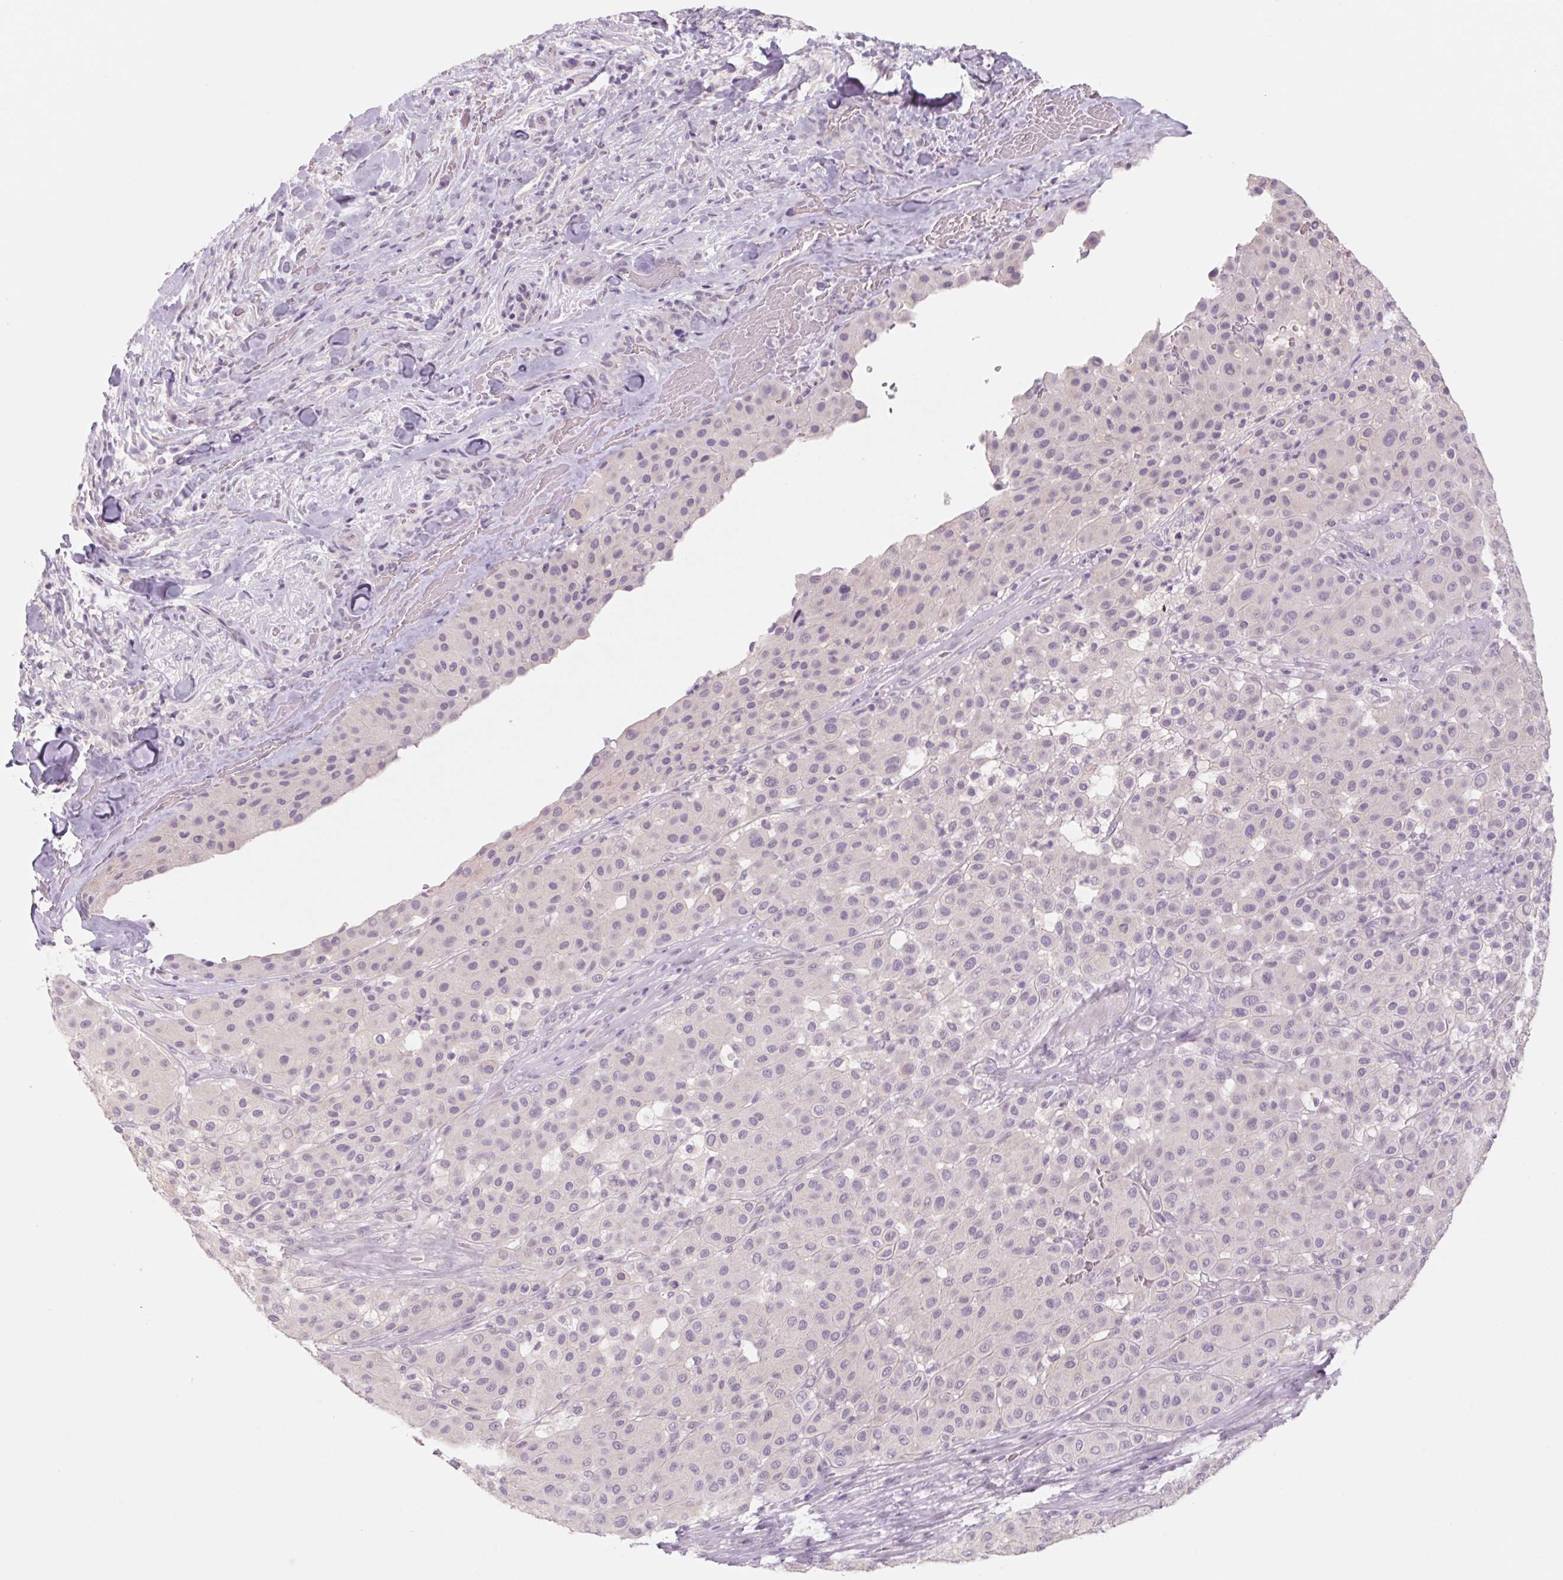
{"staining": {"intensity": "negative", "quantity": "none", "location": "none"}, "tissue": "melanoma", "cell_type": "Tumor cells", "image_type": "cancer", "snomed": [{"axis": "morphology", "description": "Malignant melanoma, Metastatic site"}, {"axis": "topography", "description": "Smooth muscle"}], "caption": "This is an IHC micrograph of malignant melanoma (metastatic site). There is no positivity in tumor cells.", "gene": "POU1F1", "patient": {"sex": "male", "age": 41}}